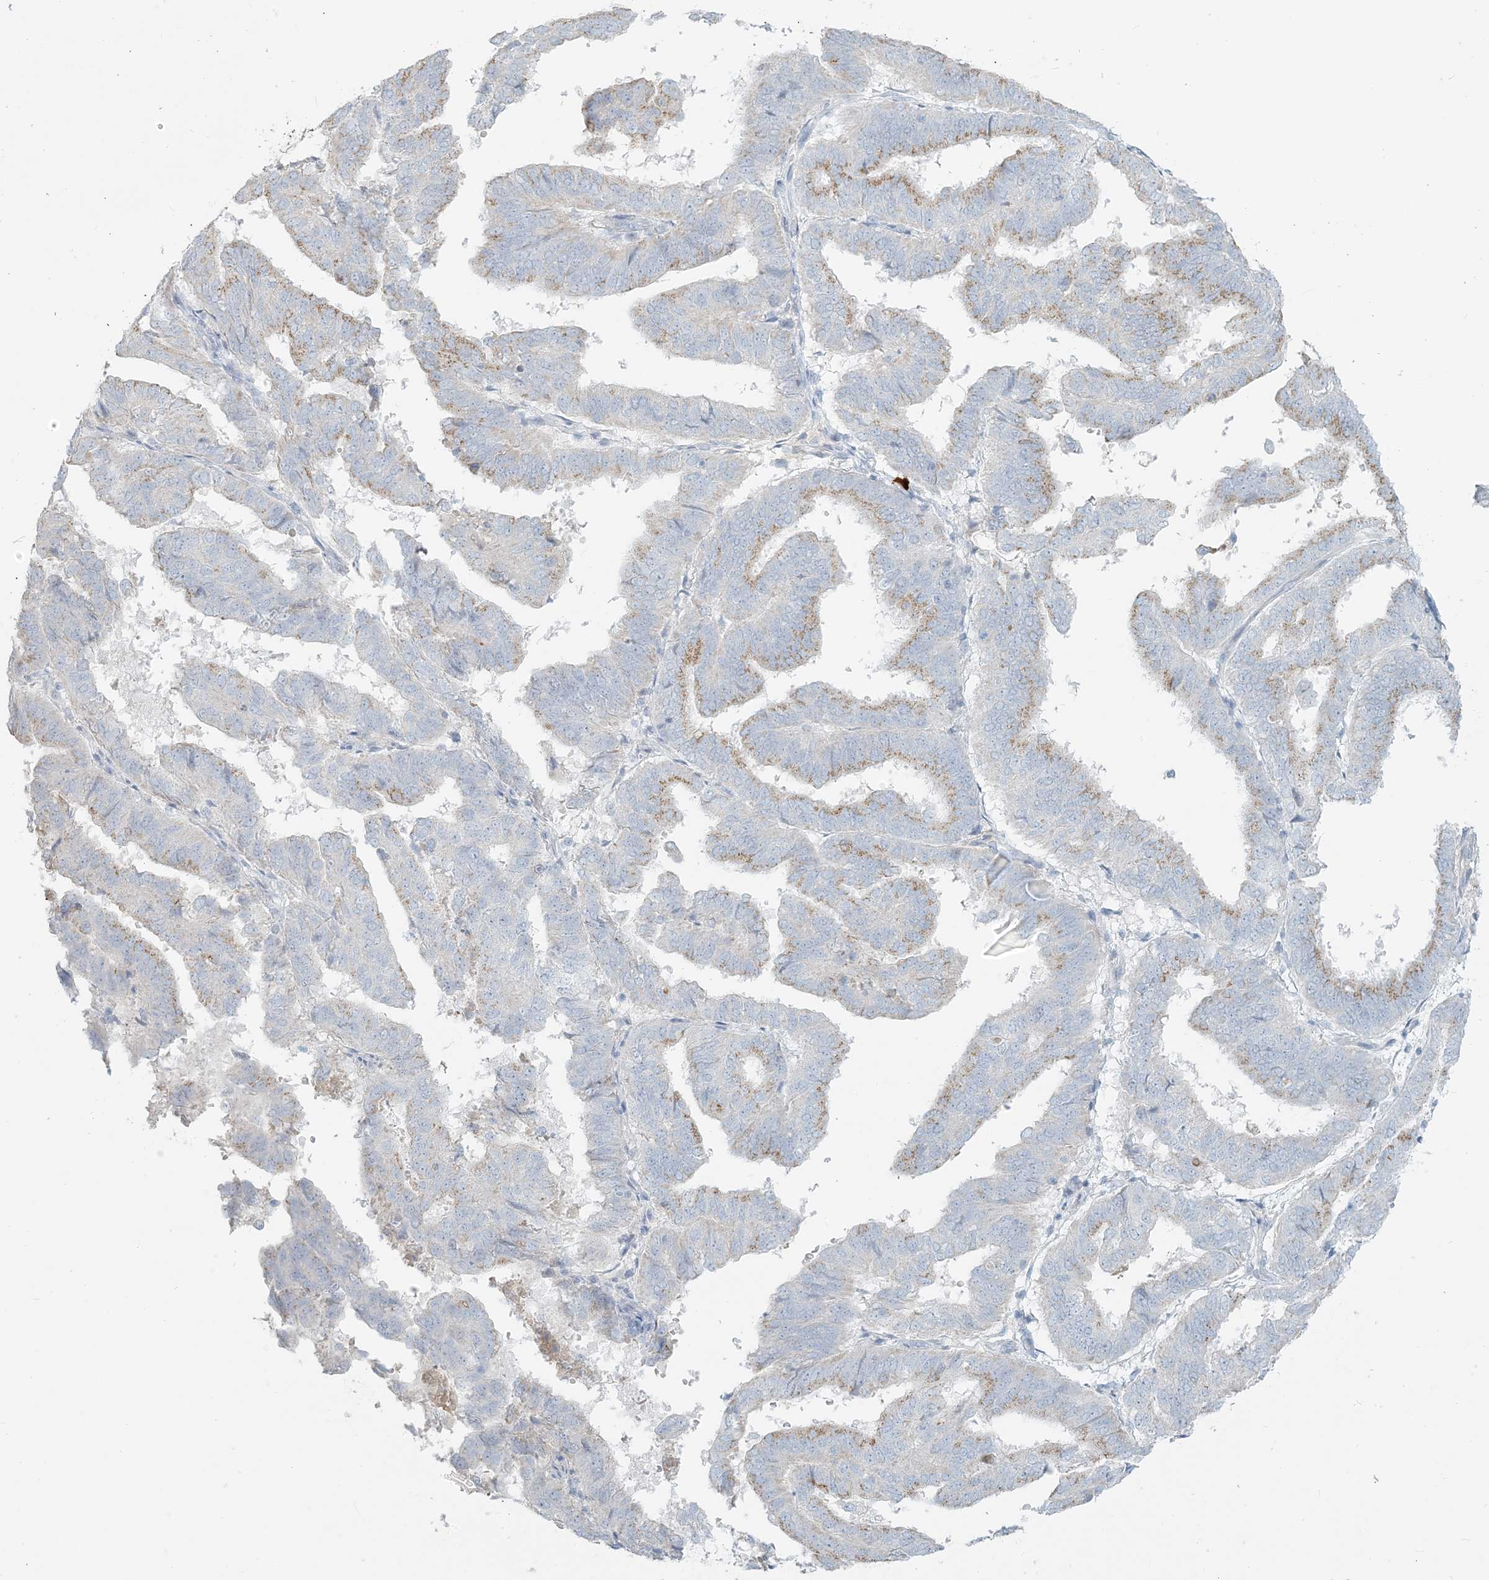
{"staining": {"intensity": "weak", "quantity": "25%-75%", "location": "cytoplasmic/membranous"}, "tissue": "endometrial cancer", "cell_type": "Tumor cells", "image_type": "cancer", "snomed": [{"axis": "morphology", "description": "Adenocarcinoma, NOS"}, {"axis": "topography", "description": "Uterus"}], "caption": "Tumor cells show low levels of weak cytoplasmic/membranous staining in about 25%-75% of cells in human endometrial cancer (adenocarcinoma).", "gene": "SCML1", "patient": {"sex": "female", "age": 77}}